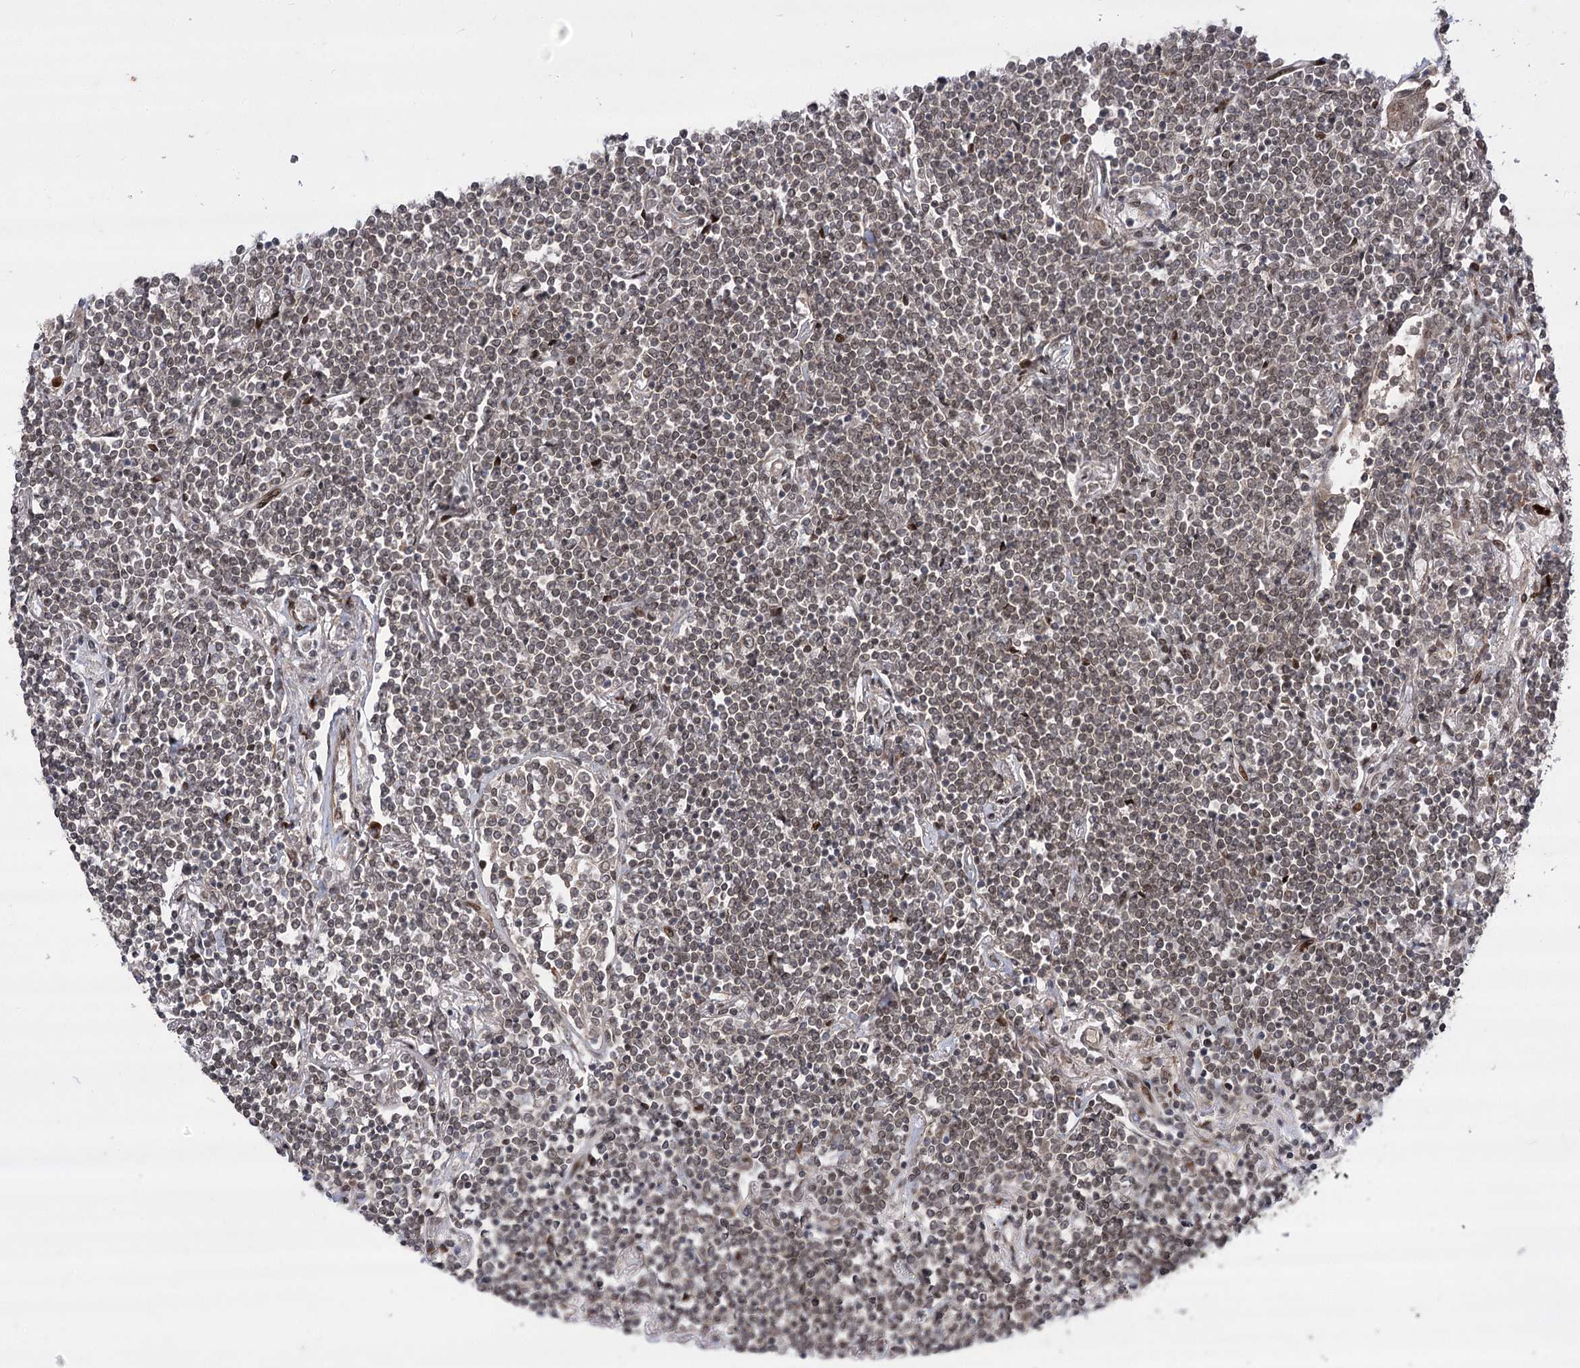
{"staining": {"intensity": "weak", "quantity": ">75%", "location": "nuclear"}, "tissue": "lymphoma", "cell_type": "Tumor cells", "image_type": "cancer", "snomed": [{"axis": "morphology", "description": "Malignant lymphoma, non-Hodgkin's type, Low grade"}, {"axis": "topography", "description": "Lung"}], "caption": "Weak nuclear expression for a protein is identified in approximately >75% of tumor cells of low-grade malignant lymphoma, non-Hodgkin's type using immunohistochemistry (IHC).", "gene": "TENM2", "patient": {"sex": "female", "age": 71}}